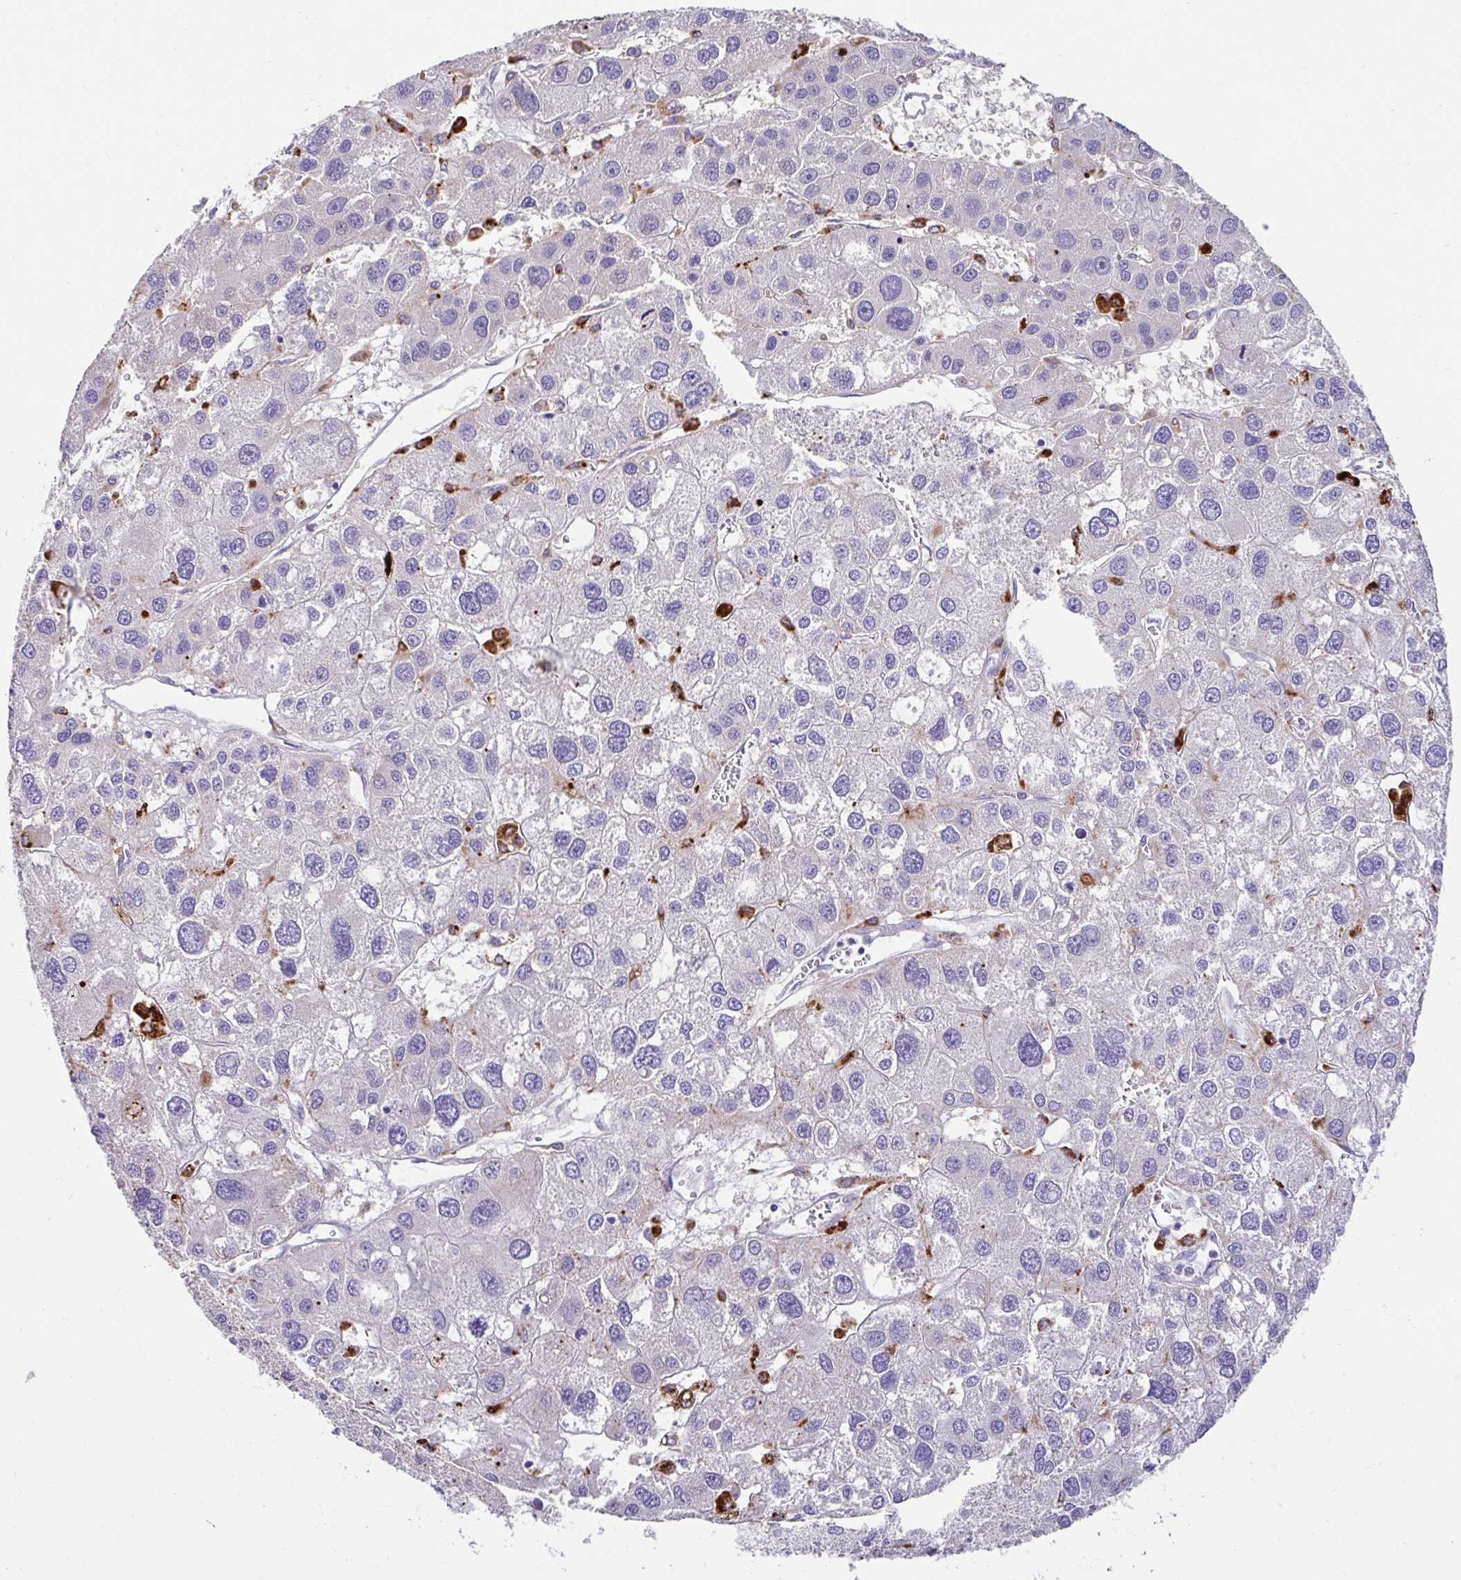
{"staining": {"intensity": "negative", "quantity": "none", "location": "none"}, "tissue": "liver cancer", "cell_type": "Tumor cells", "image_type": "cancer", "snomed": [{"axis": "morphology", "description": "Carcinoma, Hepatocellular, NOS"}, {"axis": "topography", "description": "Liver"}], "caption": "Tumor cells are negative for protein expression in human liver hepatocellular carcinoma.", "gene": "ZNF33A", "patient": {"sex": "male", "age": 73}}